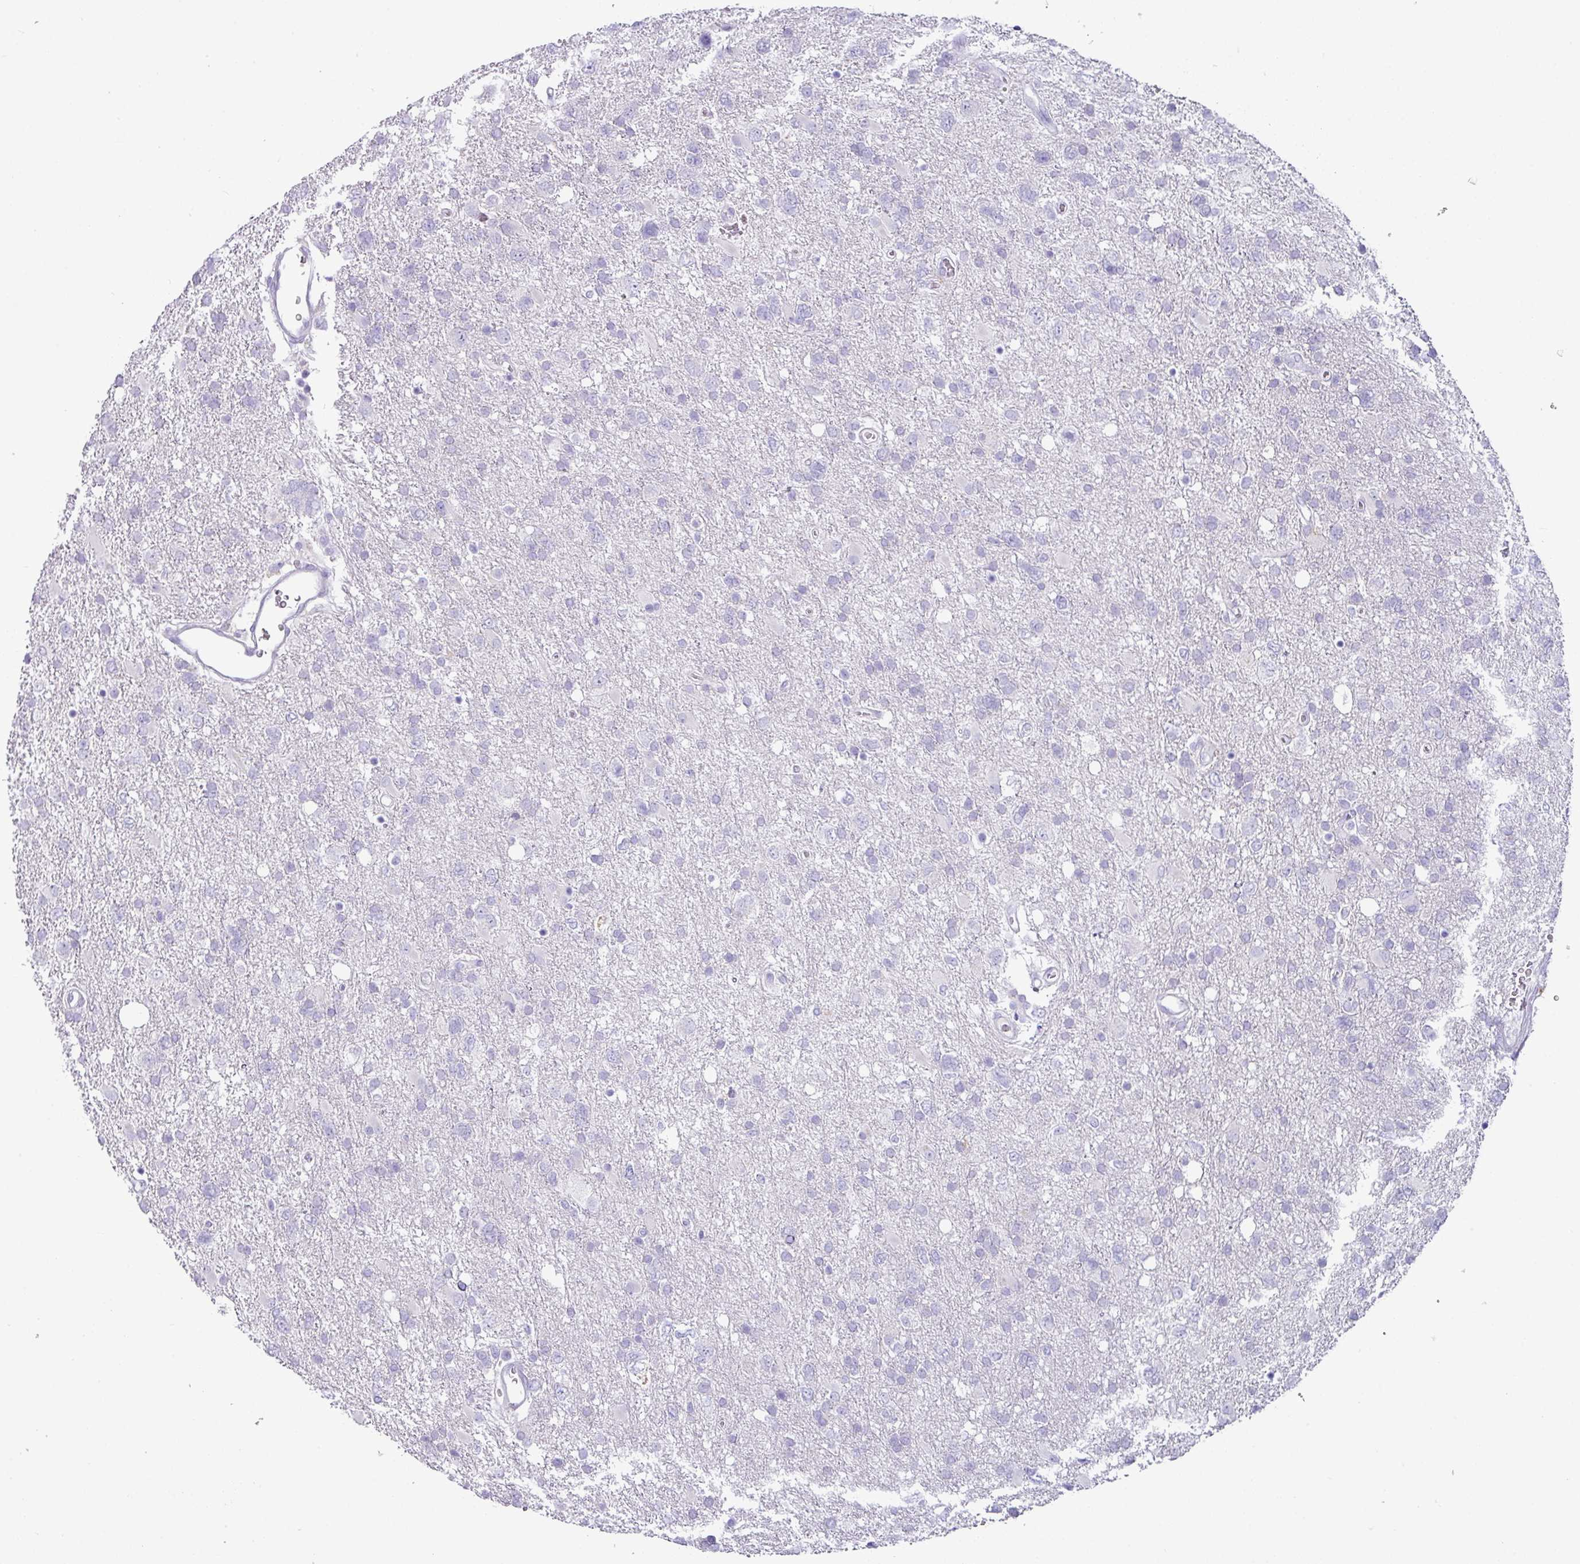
{"staining": {"intensity": "negative", "quantity": "none", "location": "none"}, "tissue": "glioma", "cell_type": "Tumor cells", "image_type": "cancer", "snomed": [{"axis": "morphology", "description": "Glioma, malignant, High grade"}, {"axis": "topography", "description": "Brain"}], "caption": "There is no significant positivity in tumor cells of malignant high-grade glioma. (Immunohistochemistry (ihc), brightfield microscopy, high magnification).", "gene": "NCCRP1", "patient": {"sex": "male", "age": 61}}